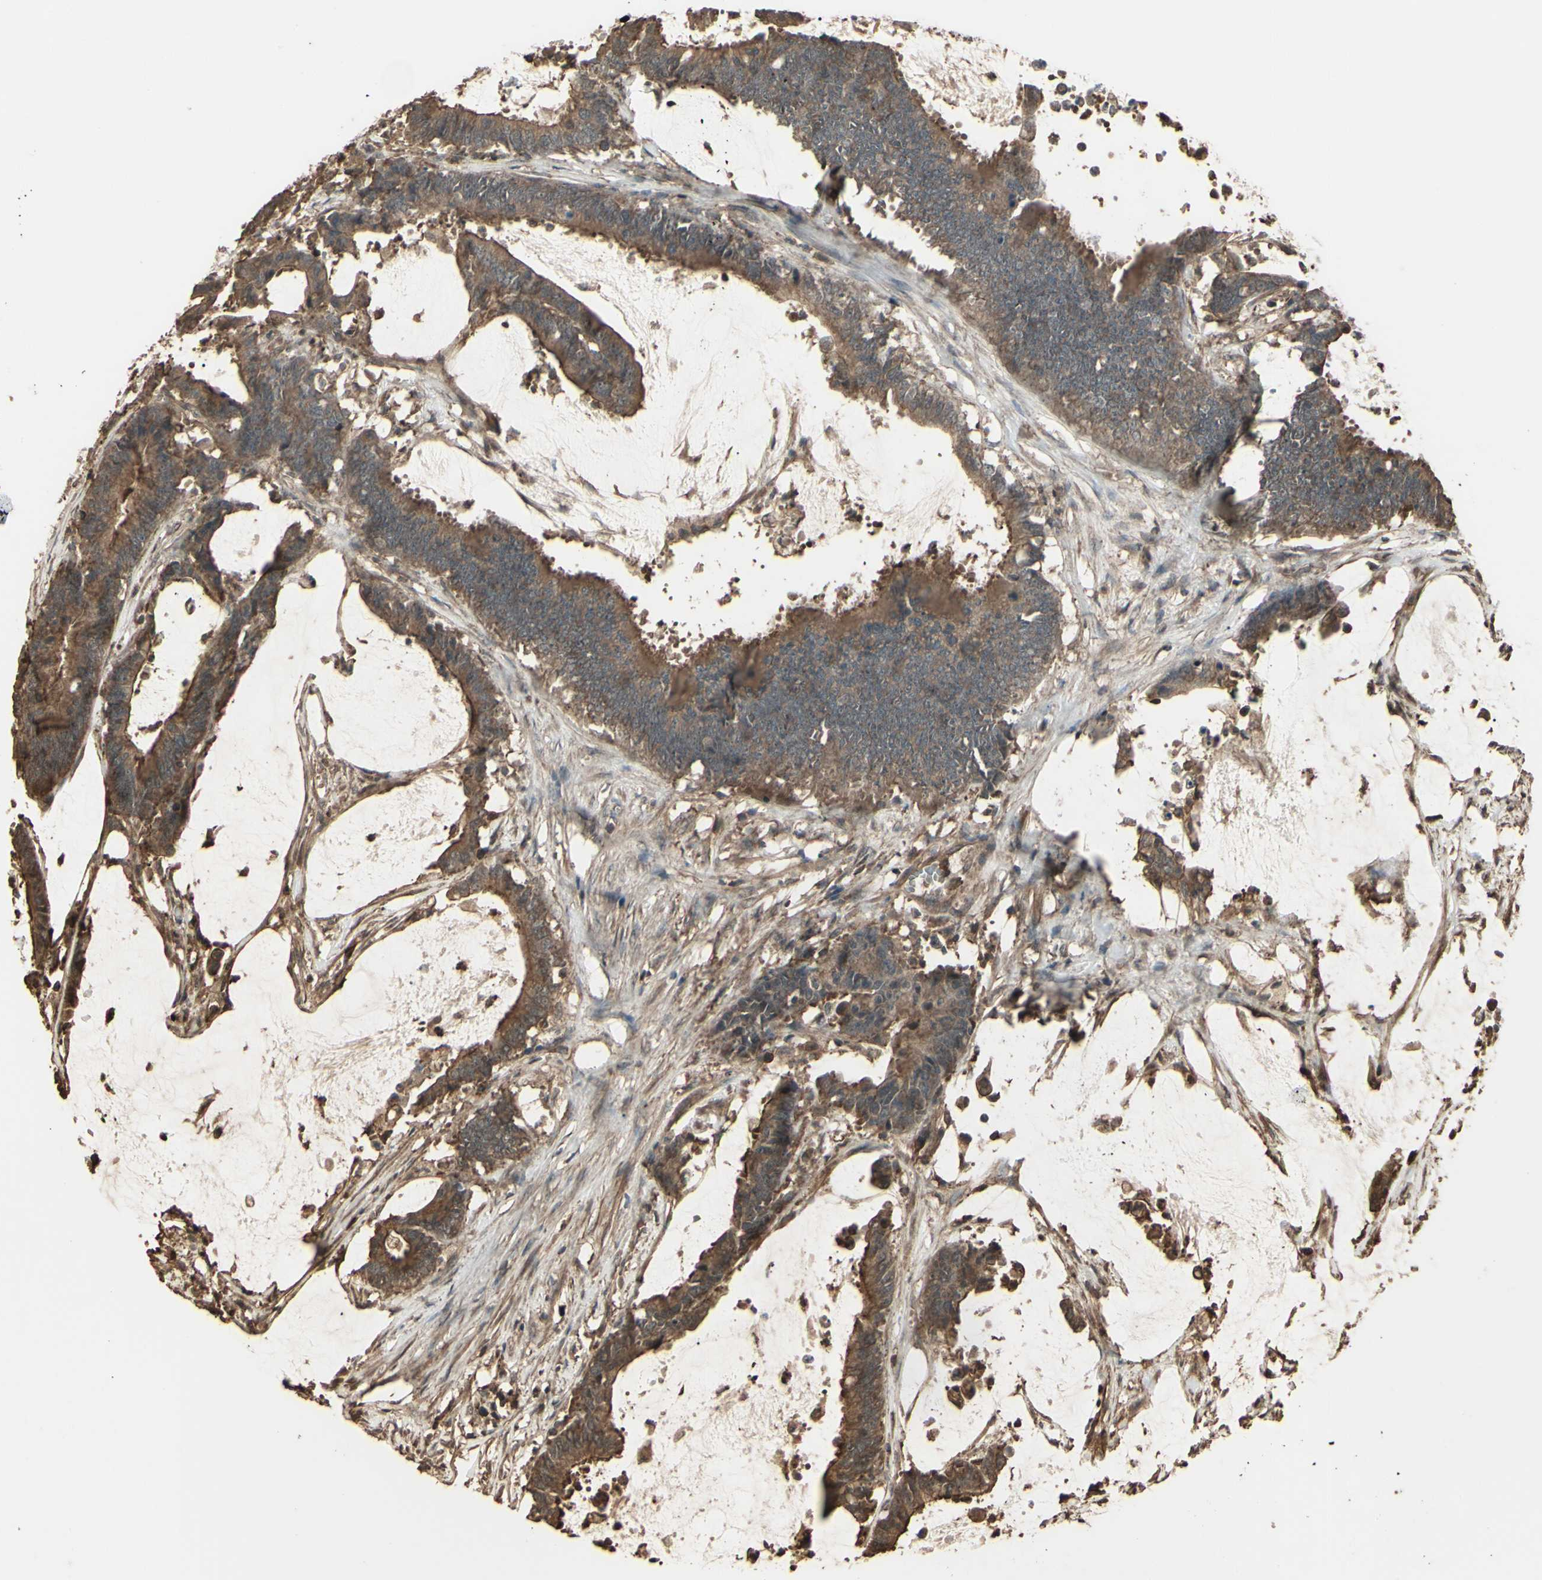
{"staining": {"intensity": "moderate", "quantity": ">75%", "location": "cytoplasmic/membranous"}, "tissue": "colorectal cancer", "cell_type": "Tumor cells", "image_type": "cancer", "snomed": [{"axis": "morphology", "description": "Adenocarcinoma, NOS"}, {"axis": "topography", "description": "Rectum"}], "caption": "A micrograph of human colorectal cancer stained for a protein reveals moderate cytoplasmic/membranous brown staining in tumor cells. (DAB IHC, brown staining for protein, blue staining for nuclei).", "gene": "GNAS", "patient": {"sex": "female", "age": 66}}